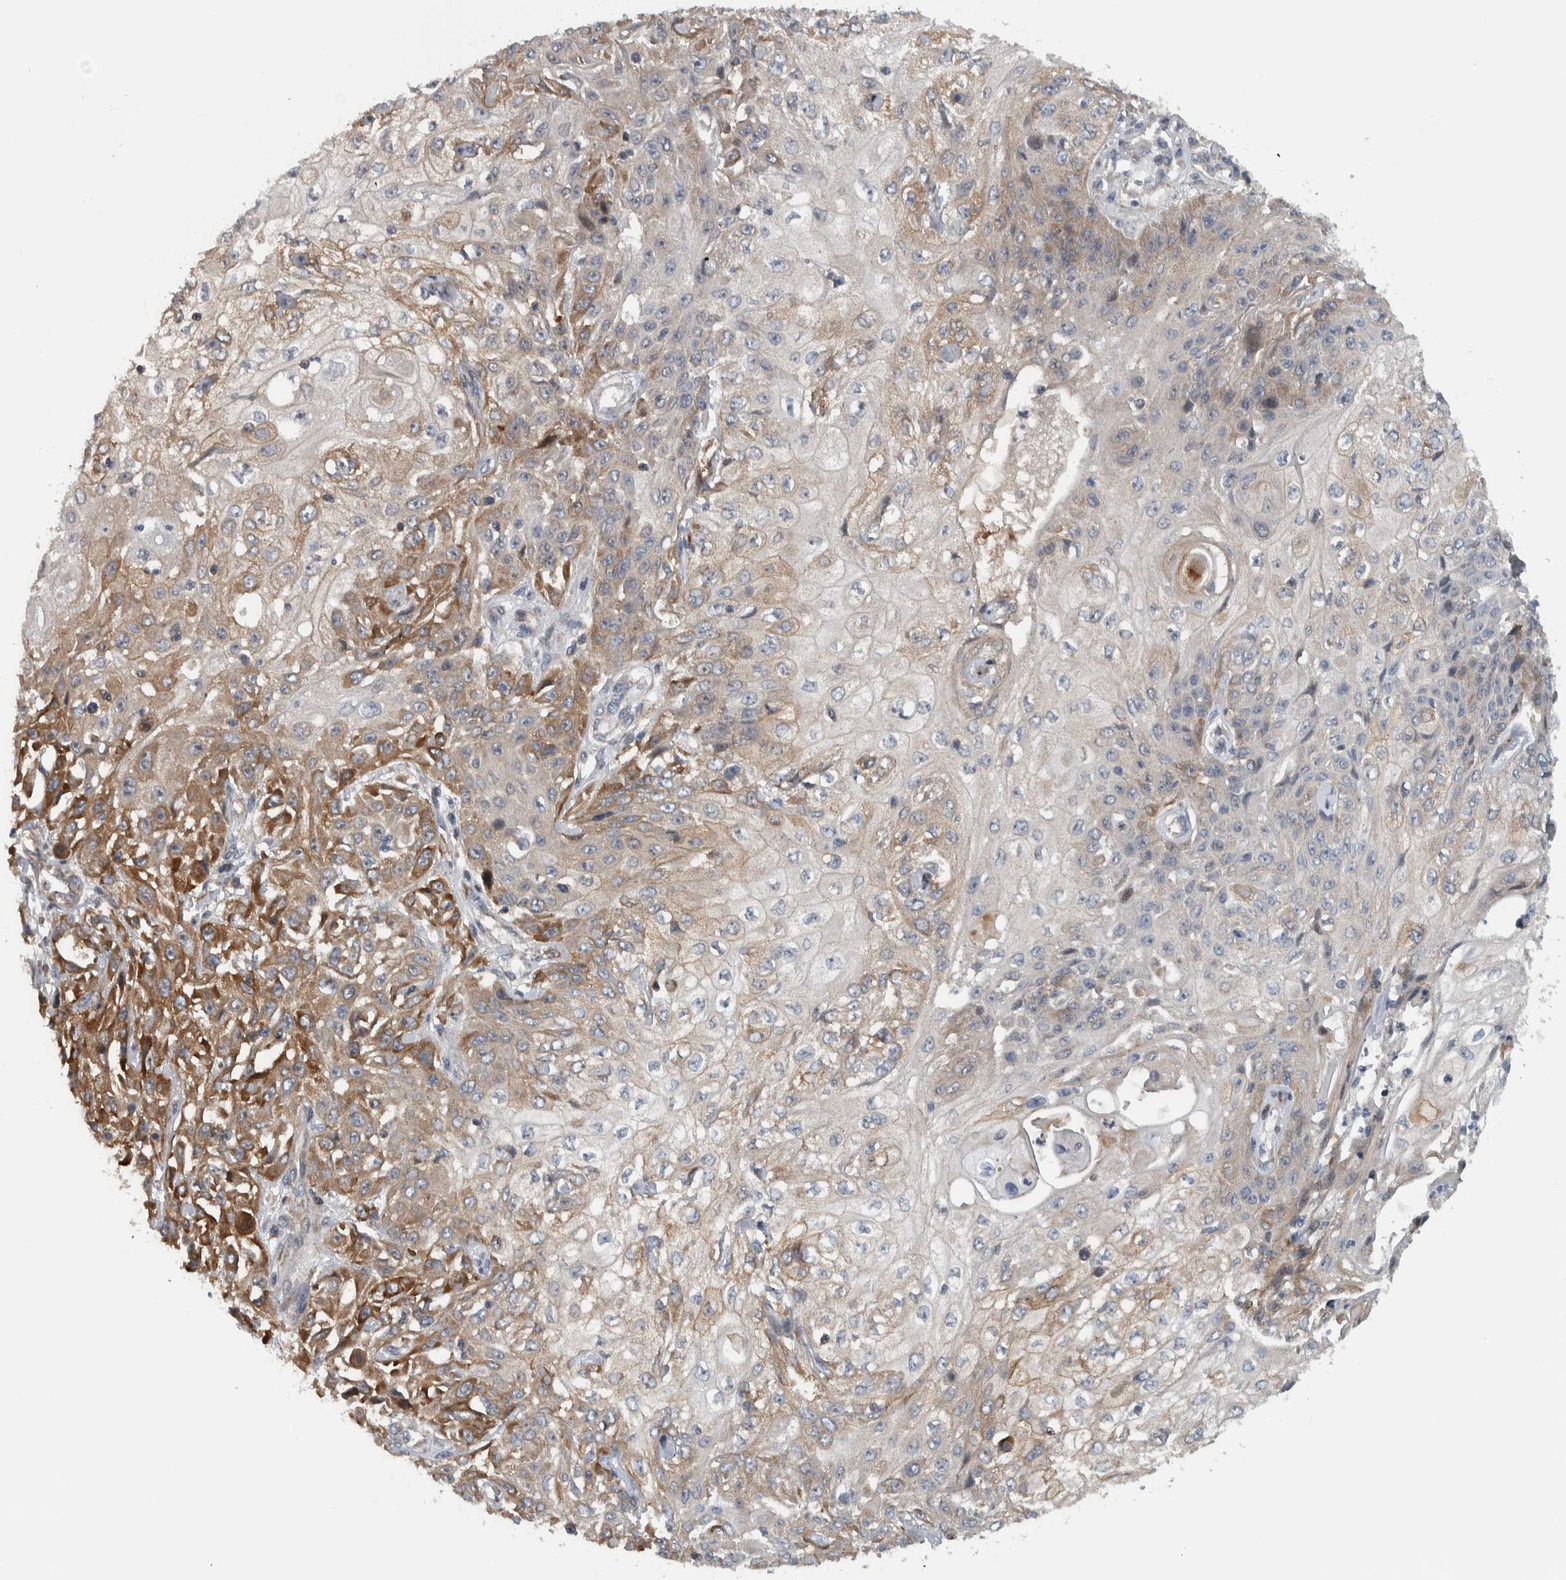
{"staining": {"intensity": "moderate", "quantity": "25%-75%", "location": "cytoplasmic/membranous"}, "tissue": "skin cancer", "cell_type": "Tumor cells", "image_type": "cancer", "snomed": [{"axis": "morphology", "description": "Squamous cell carcinoma, NOS"}, {"axis": "morphology", "description": "Squamous cell carcinoma, metastatic, NOS"}, {"axis": "topography", "description": "Skin"}, {"axis": "topography", "description": "Lymph node"}], "caption": "Human squamous cell carcinoma (skin) stained with a brown dye exhibits moderate cytoplasmic/membranous positive positivity in about 25%-75% of tumor cells.", "gene": "BAIAP2L1", "patient": {"sex": "male", "age": 75}}